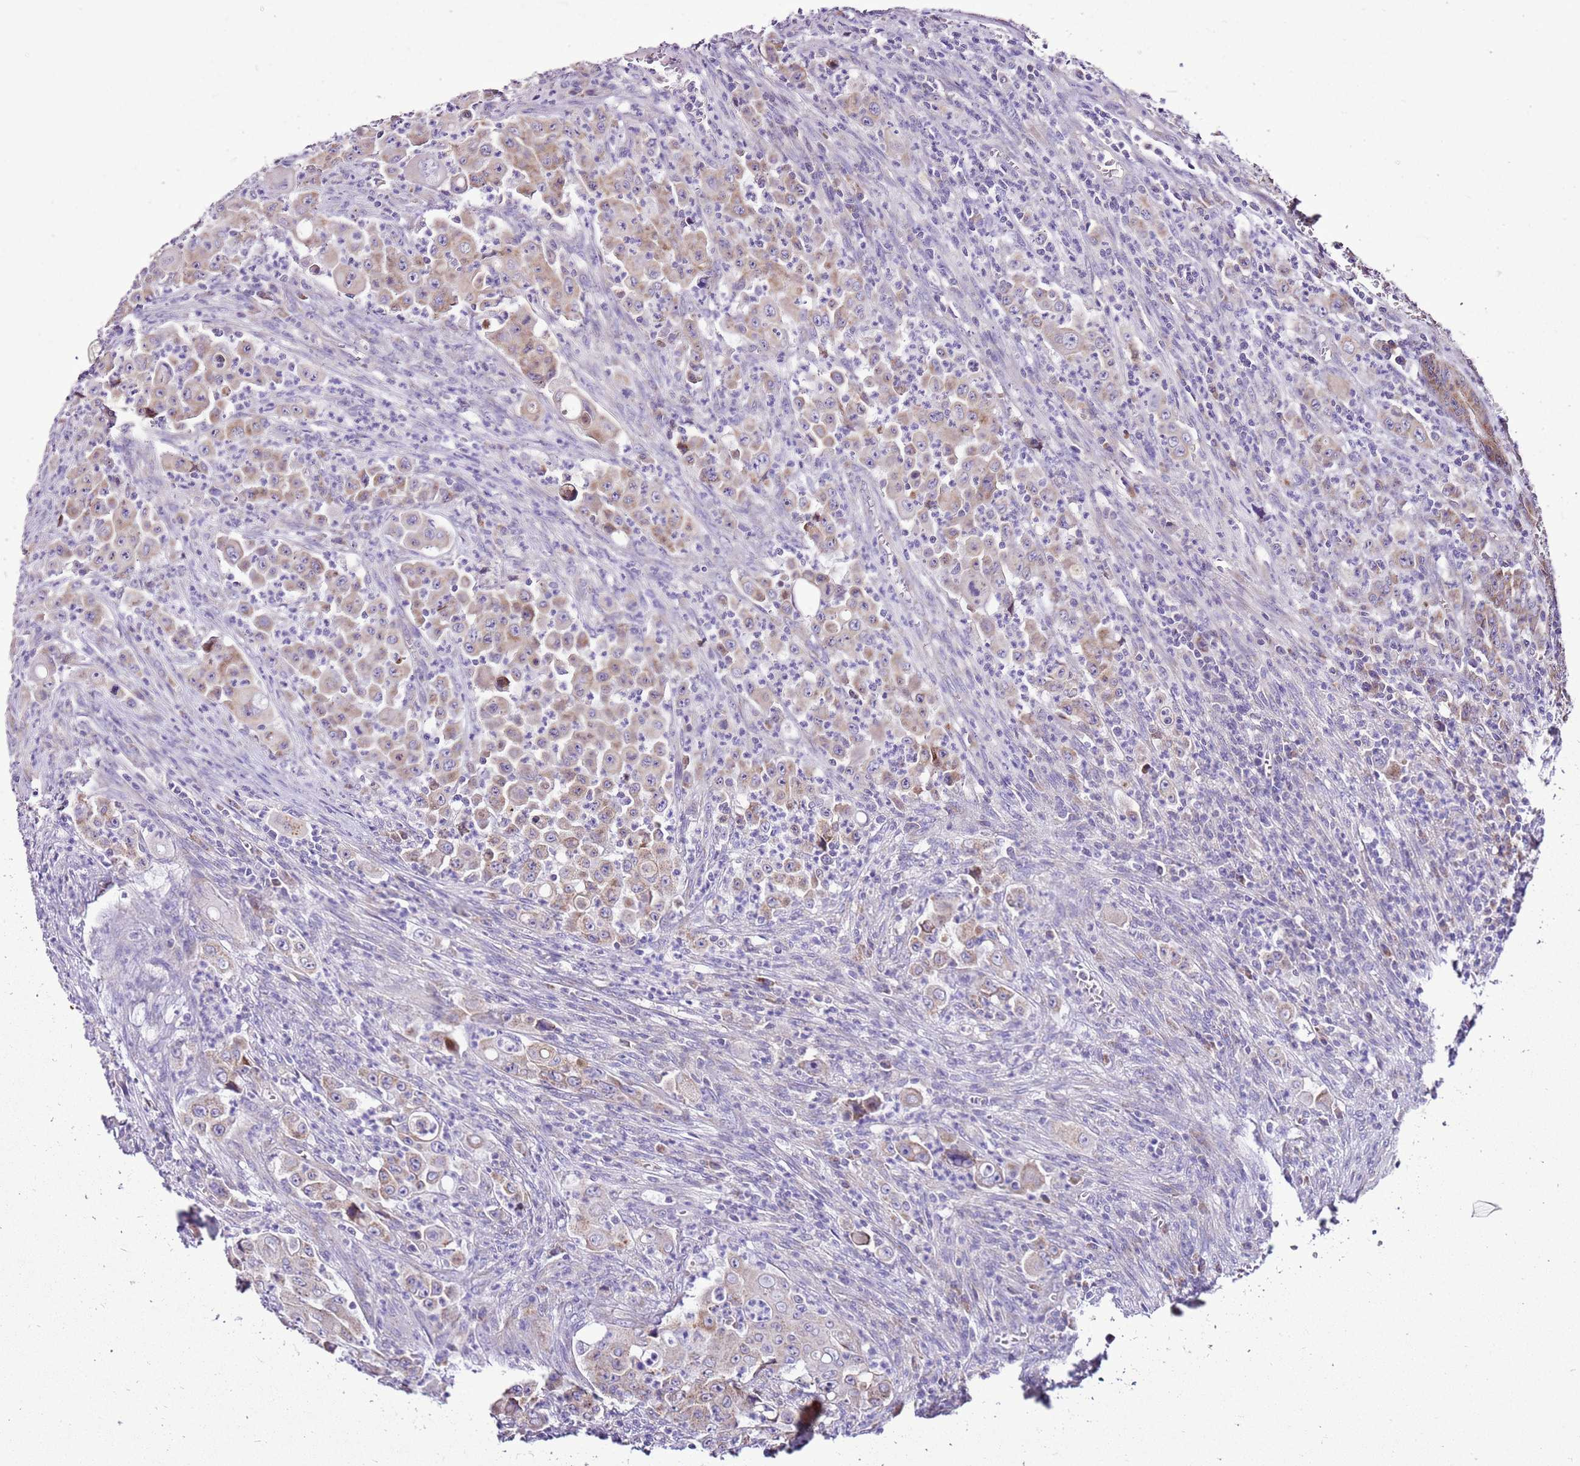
{"staining": {"intensity": "weak", "quantity": "25%-75%", "location": "cytoplasmic/membranous"}, "tissue": "colorectal cancer", "cell_type": "Tumor cells", "image_type": "cancer", "snomed": [{"axis": "morphology", "description": "Adenocarcinoma, NOS"}, {"axis": "topography", "description": "Colon"}], "caption": "Colorectal adenocarcinoma tissue displays weak cytoplasmic/membranous expression in approximately 25%-75% of tumor cells, visualized by immunohistochemistry.", "gene": "MRPL36", "patient": {"sex": "male", "age": 51}}